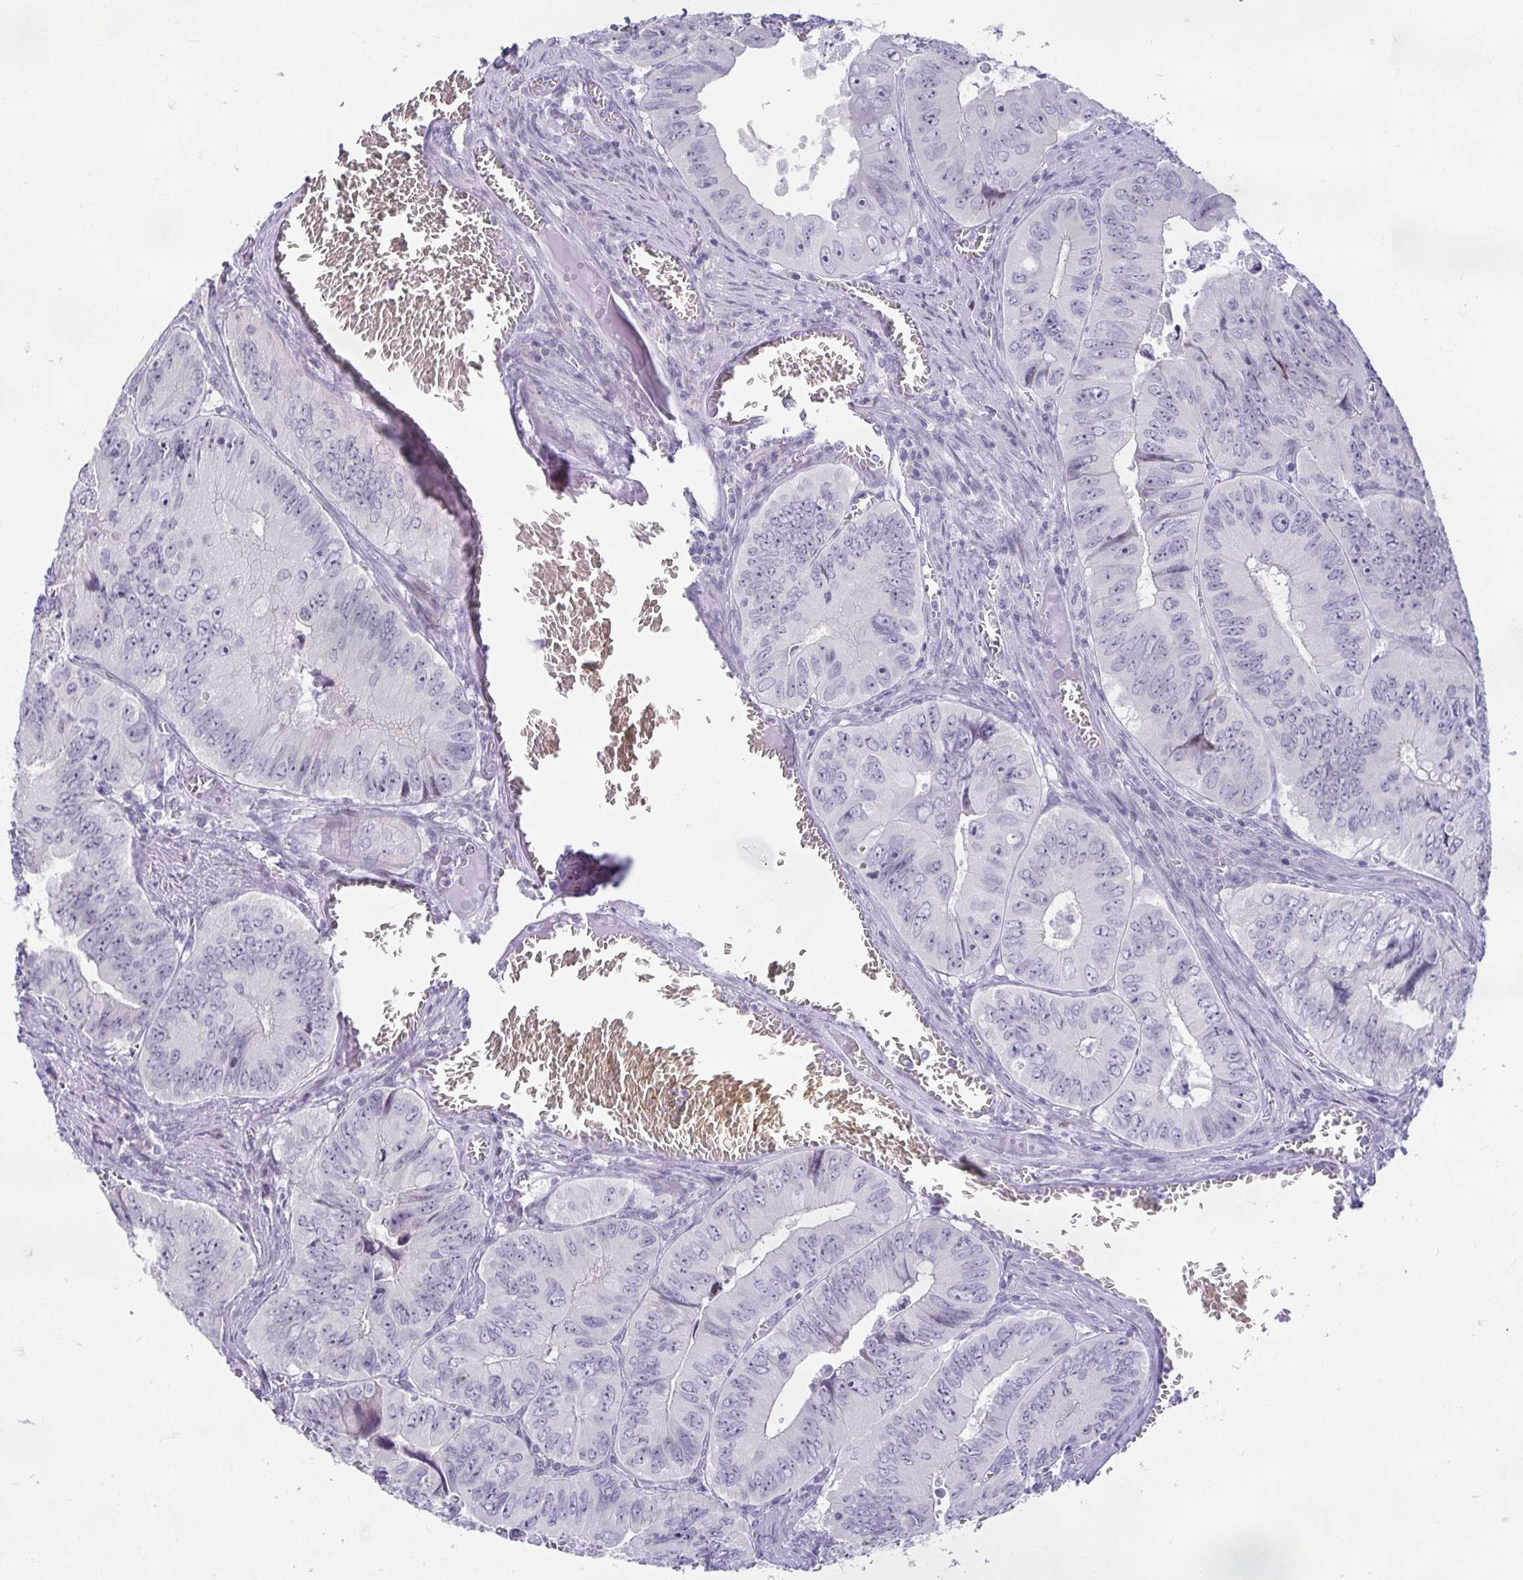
{"staining": {"intensity": "negative", "quantity": "none", "location": "none"}, "tissue": "colorectal cancer", "cell_type": "Tumor cells", "image_type": "cancer", "snomed": [{"axis": "morphology", "description": "Adenocarcinoma, NOS"}, {"axis": "topography", "description": "Colon"}], "caption": "DAB immunohistochemical staining of human colorectal adenocarcinoma demonstrates no significant positivity in tumor cells.", "gene": "CR2", "patient": {"sex": "female", "age": 84}}